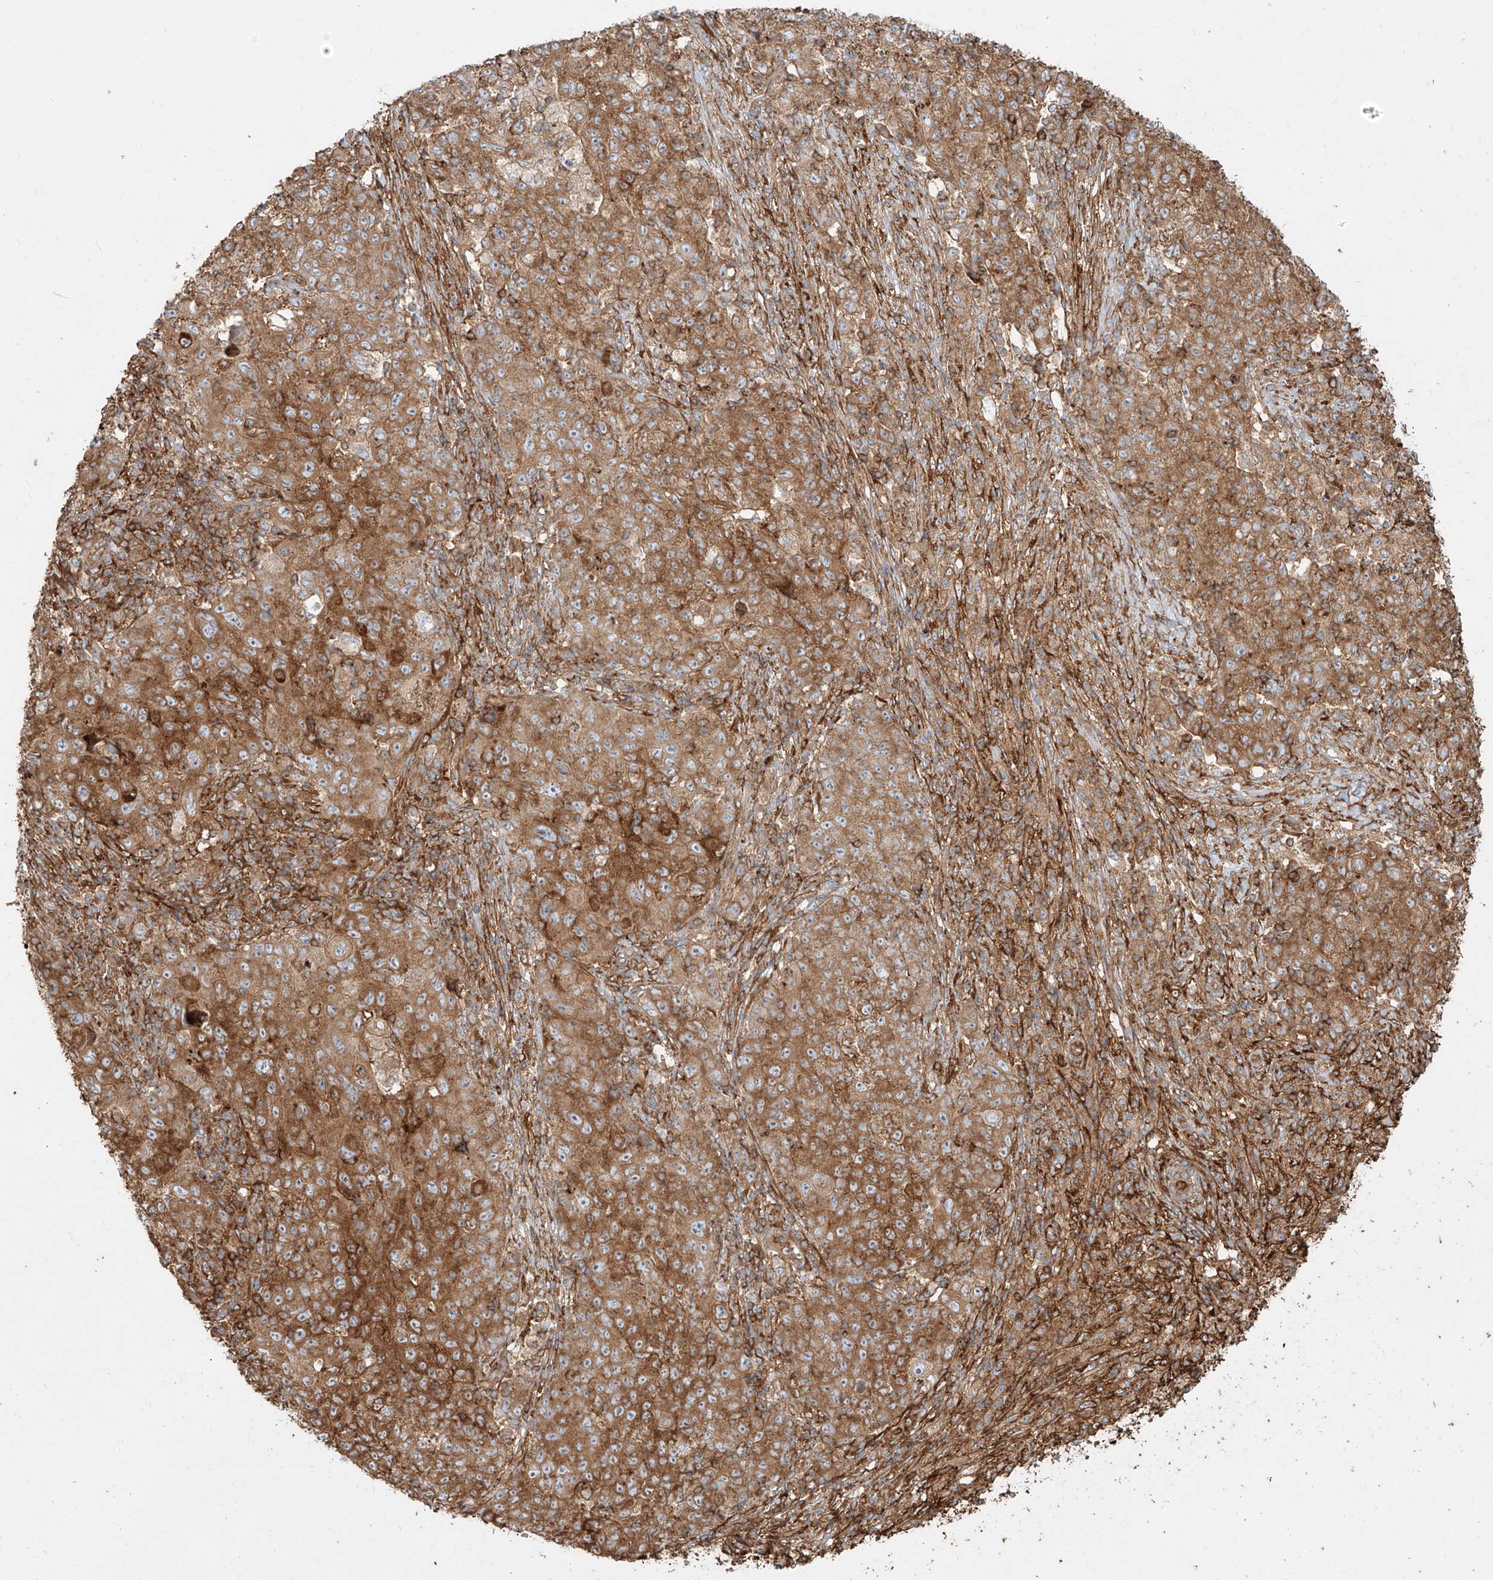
{"staining": {"intensity": "strong", "quantity": ">75%", "location": "cytoplasmic/membranous"}, "tissue": "ovarian cancer", "cell_type": "Tumor cells", "image_type": "cancer", "snomed": [{"axis": "morphology", "description": "Carcinoma, endometroid"}, {"axis": "topography", "description": "Ovary"}], "caption": "This micrograph exhibits ovarian cancer (endometroid carcinoma) stained with immunohistochemistry (IHC) to label a protein in brown. The cytoplasmic/membranous of tumor cells show strong positivity for the protein. Nuclei are counter-stained blue.", "gene": "SNX9", "patient": {"sex": "female", "age": 42}}